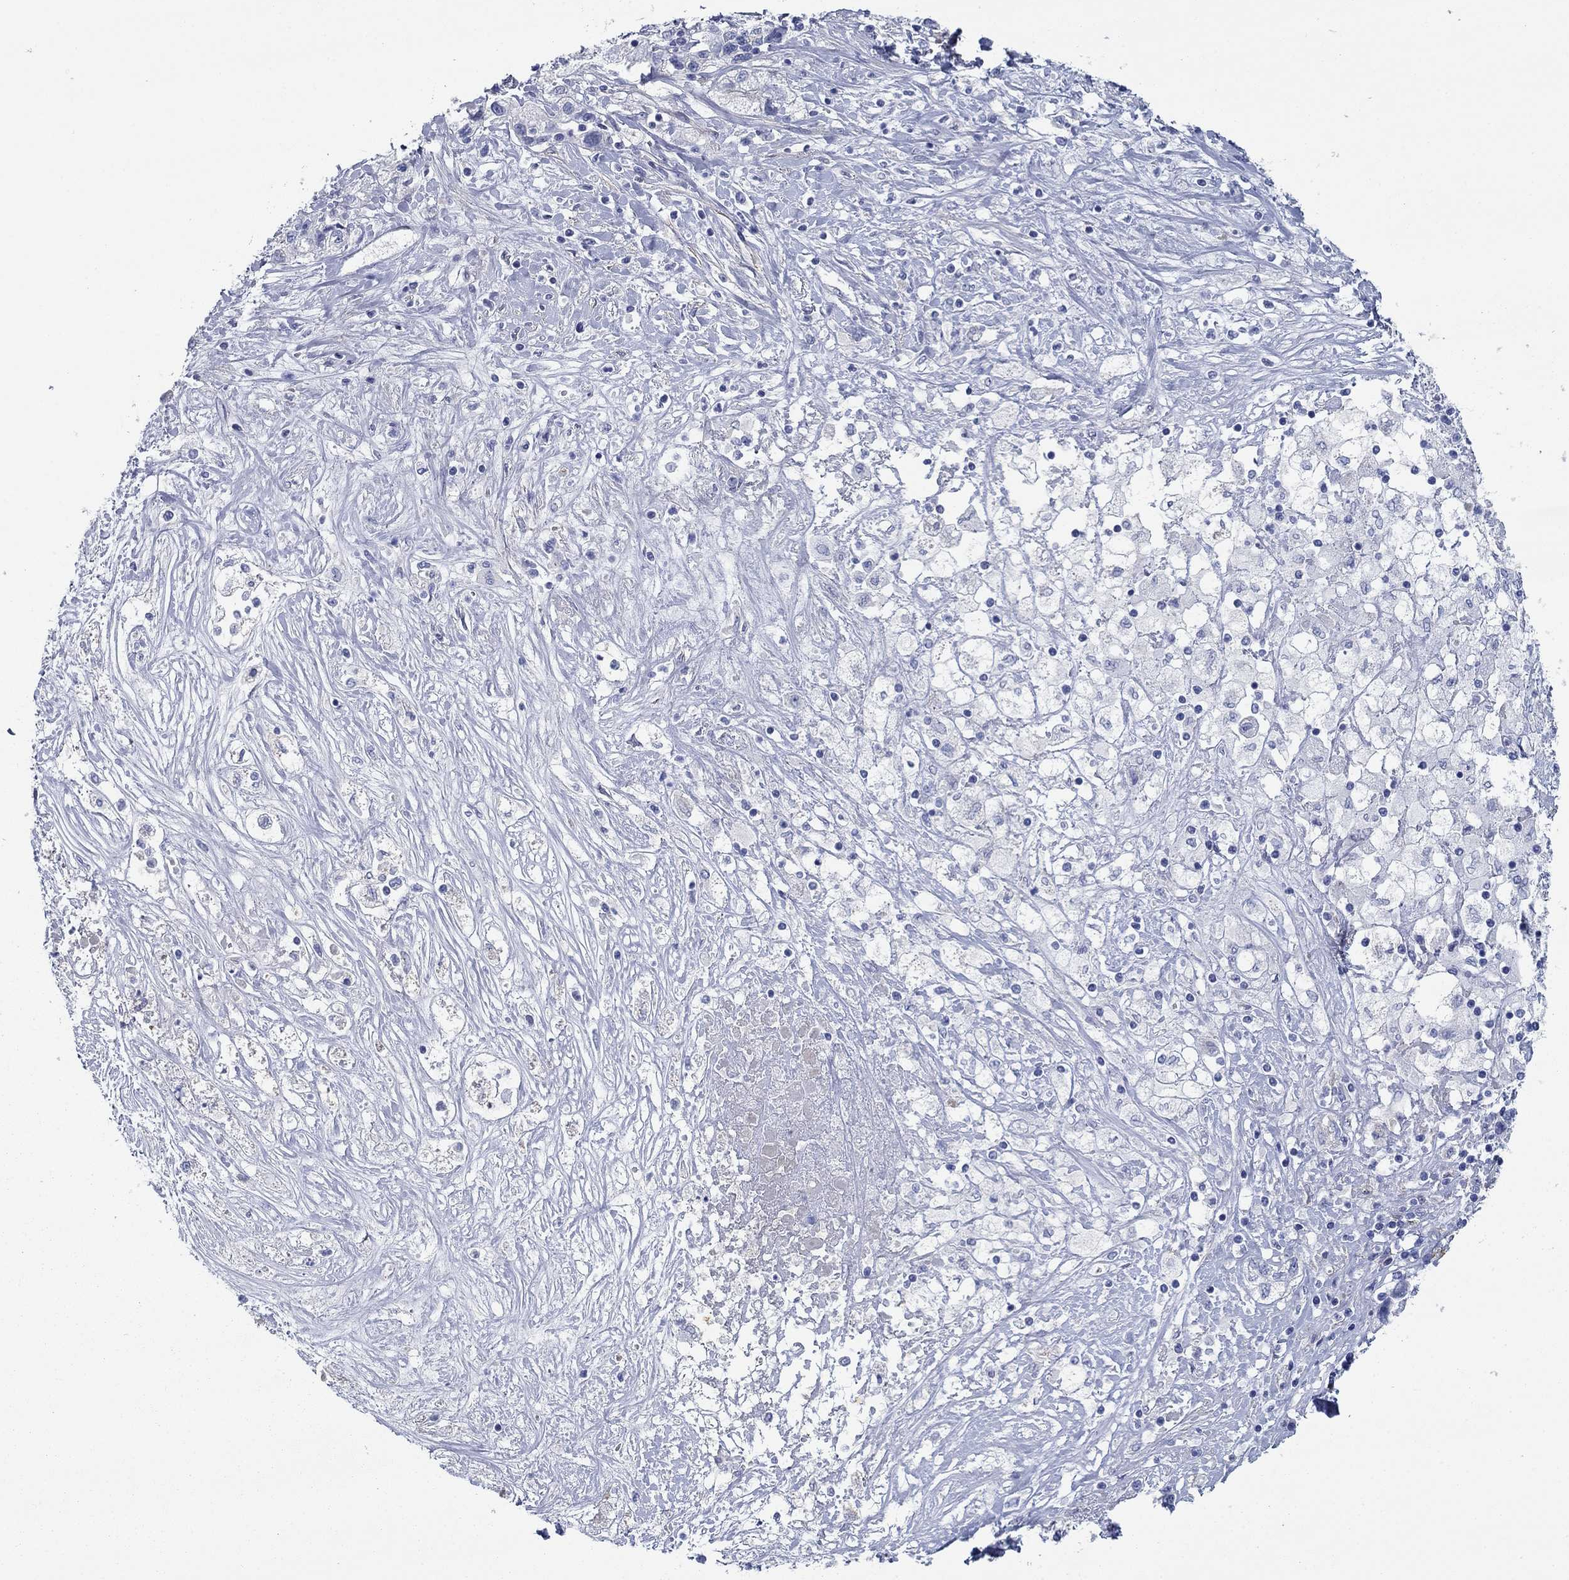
{"staining": {"intensity": "negative", "quantity": "none", "location": "none"}, "tissue": "liver cancer", "cell_type": "Tumor cells", "image_type": "cancer", "snomed": [{"axis": "morphology", "description": "Adenocarcinoma, NOS"}, {"axis": "morphology", "description": "Cholangiocarcinoma"}, {"axis": "topography", "description": "Liver"}], "caption": "The immunohistochemistry image has no significant expression in tumor cells of liver cancer tissue.", "gene": "GPC1", "patient": {"sex": "male", "age": 64}}